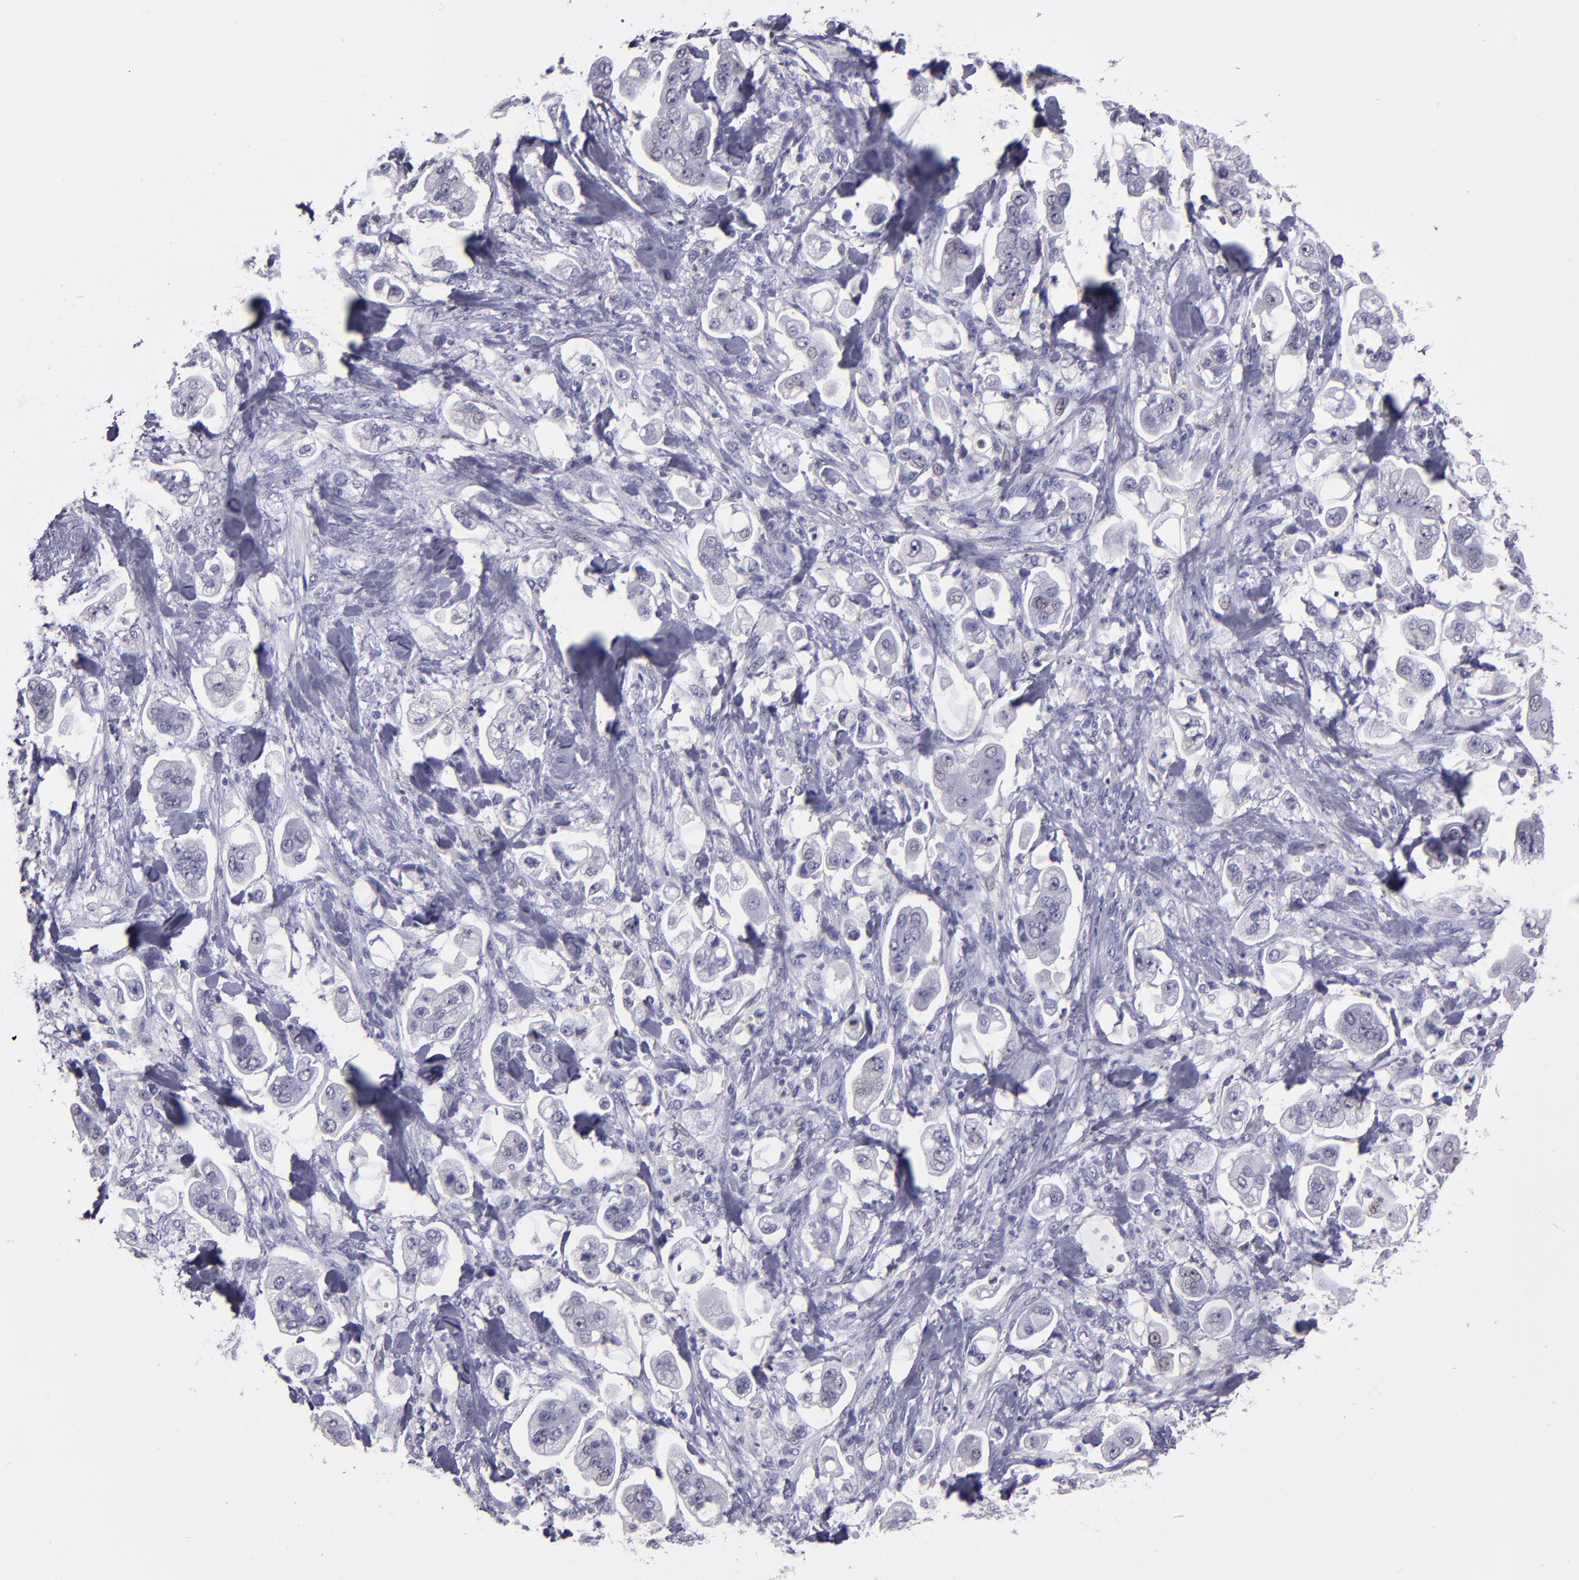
{"staining": {"intensity": "negative", "quantity": "none", "location": "none"}, "tissue": "stomach cancer", "cell_type": "Tumor cells", "image_type": "cancer", "snomed": [{"axis": "morphology", "description": "Adenocarcinoma, NOS"}, {"axis": "topography", "description": "Stomach"}], "caption": "Human stomach adenocarcinoma stained for a protein using IHC reveals no expression in tumor cells.", "gene": "CEBPE", "patient": {"sex": "male", "age": 62}}